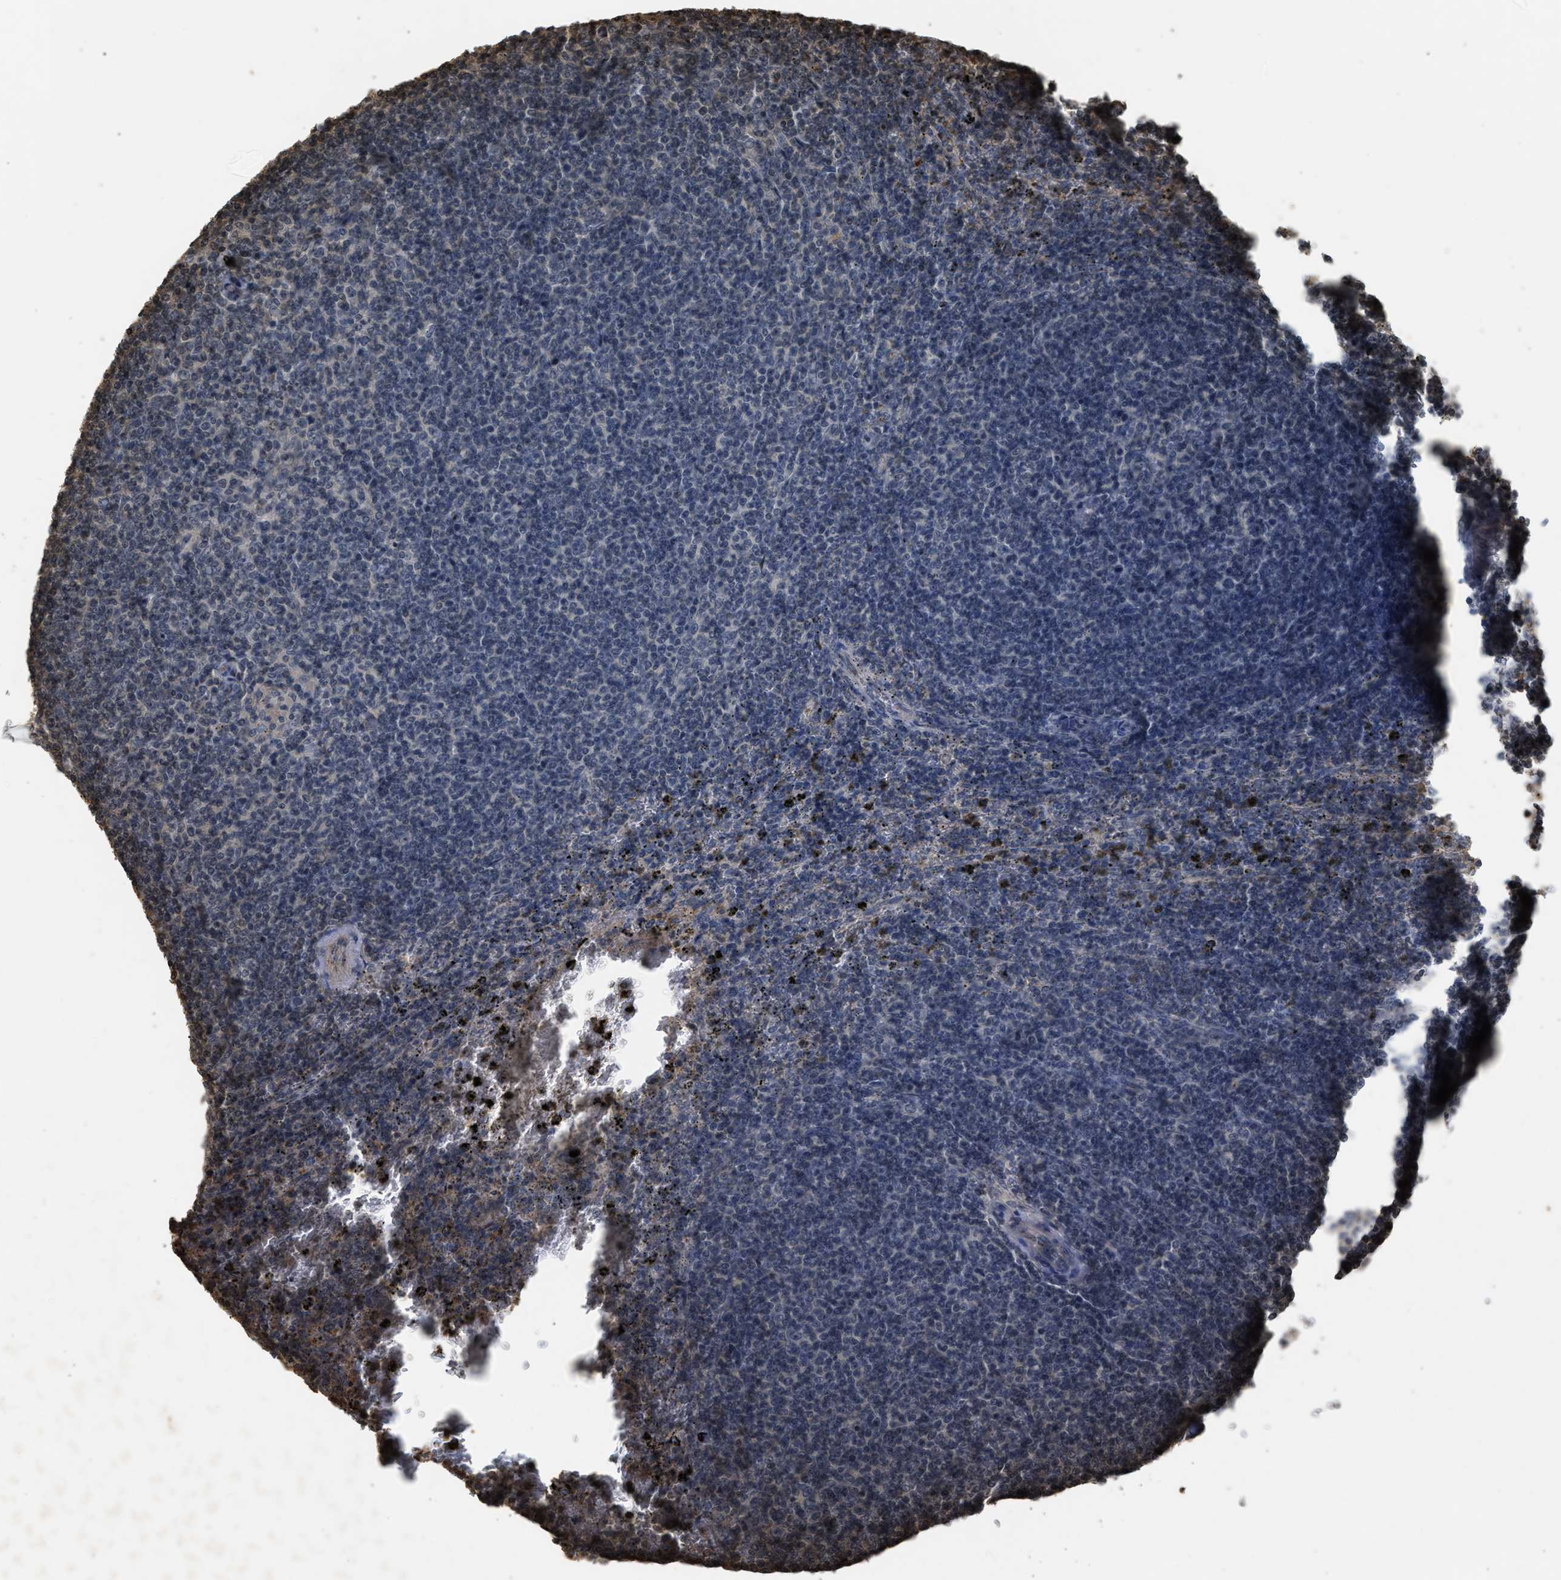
{"staining": {"intensity": "negative", "quantity": "none", "location": "none"}, "tissue": "lymphoma", "cell_type": "Tumor cells", "image_type": "cancer", "snomed": [{"axis": "morphology", "description": "Malignant lymphoma, non-Hodgkin's type, Low grade"}, {"axis": "topography", "description": "Spleen"}], "caption": "Immunohistochemistry (IHC) micrograph of lymphoma stained for a protein (brown), which demonstrates no positivity in tumor cells.", "gene": "ARHGDIA", "patient": {"sex": "female", "age": 50}}